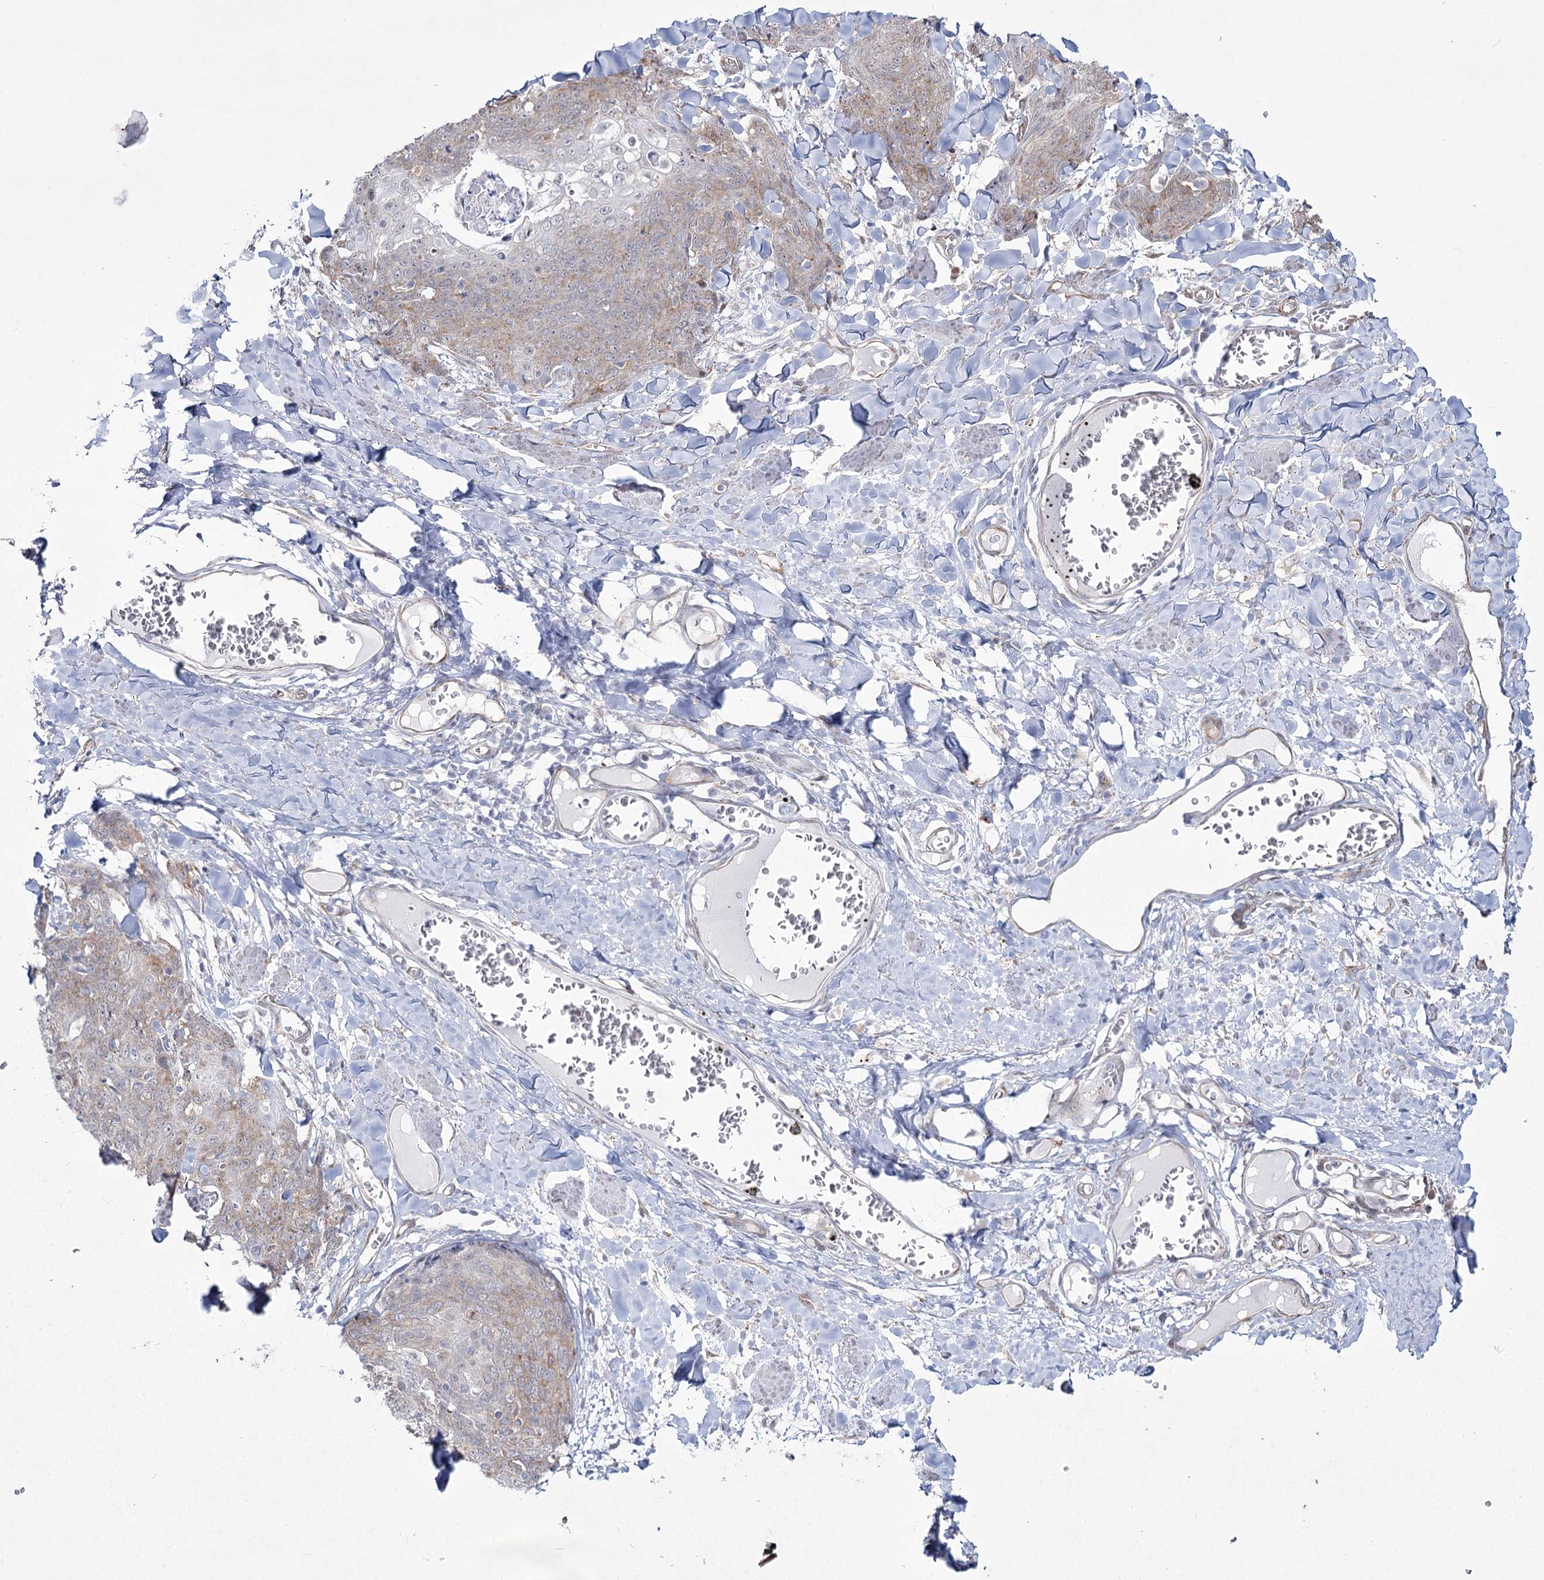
{"staining": {"intensity": "weak", "quantity": "<25%", "location": "cytoplasmic/membranous"}, "tissue": "skin cancer", "cell_type": "Tumor cells", "image_type": "cancer", "snomed": [{"axis": "morphology", "description": "Squamous cell carcinoma, NOS"}, {"axis": "topography", "description": "Skin"}, {"axis": "topography", "description": "Vulva"}], "caption": "Skin squamous cell carcinoma was stained to show a protein in brown. There is no significant positivity in tumor cells.", "gene": "YBX3", "patient": {"sex": "female", "age": 85}}